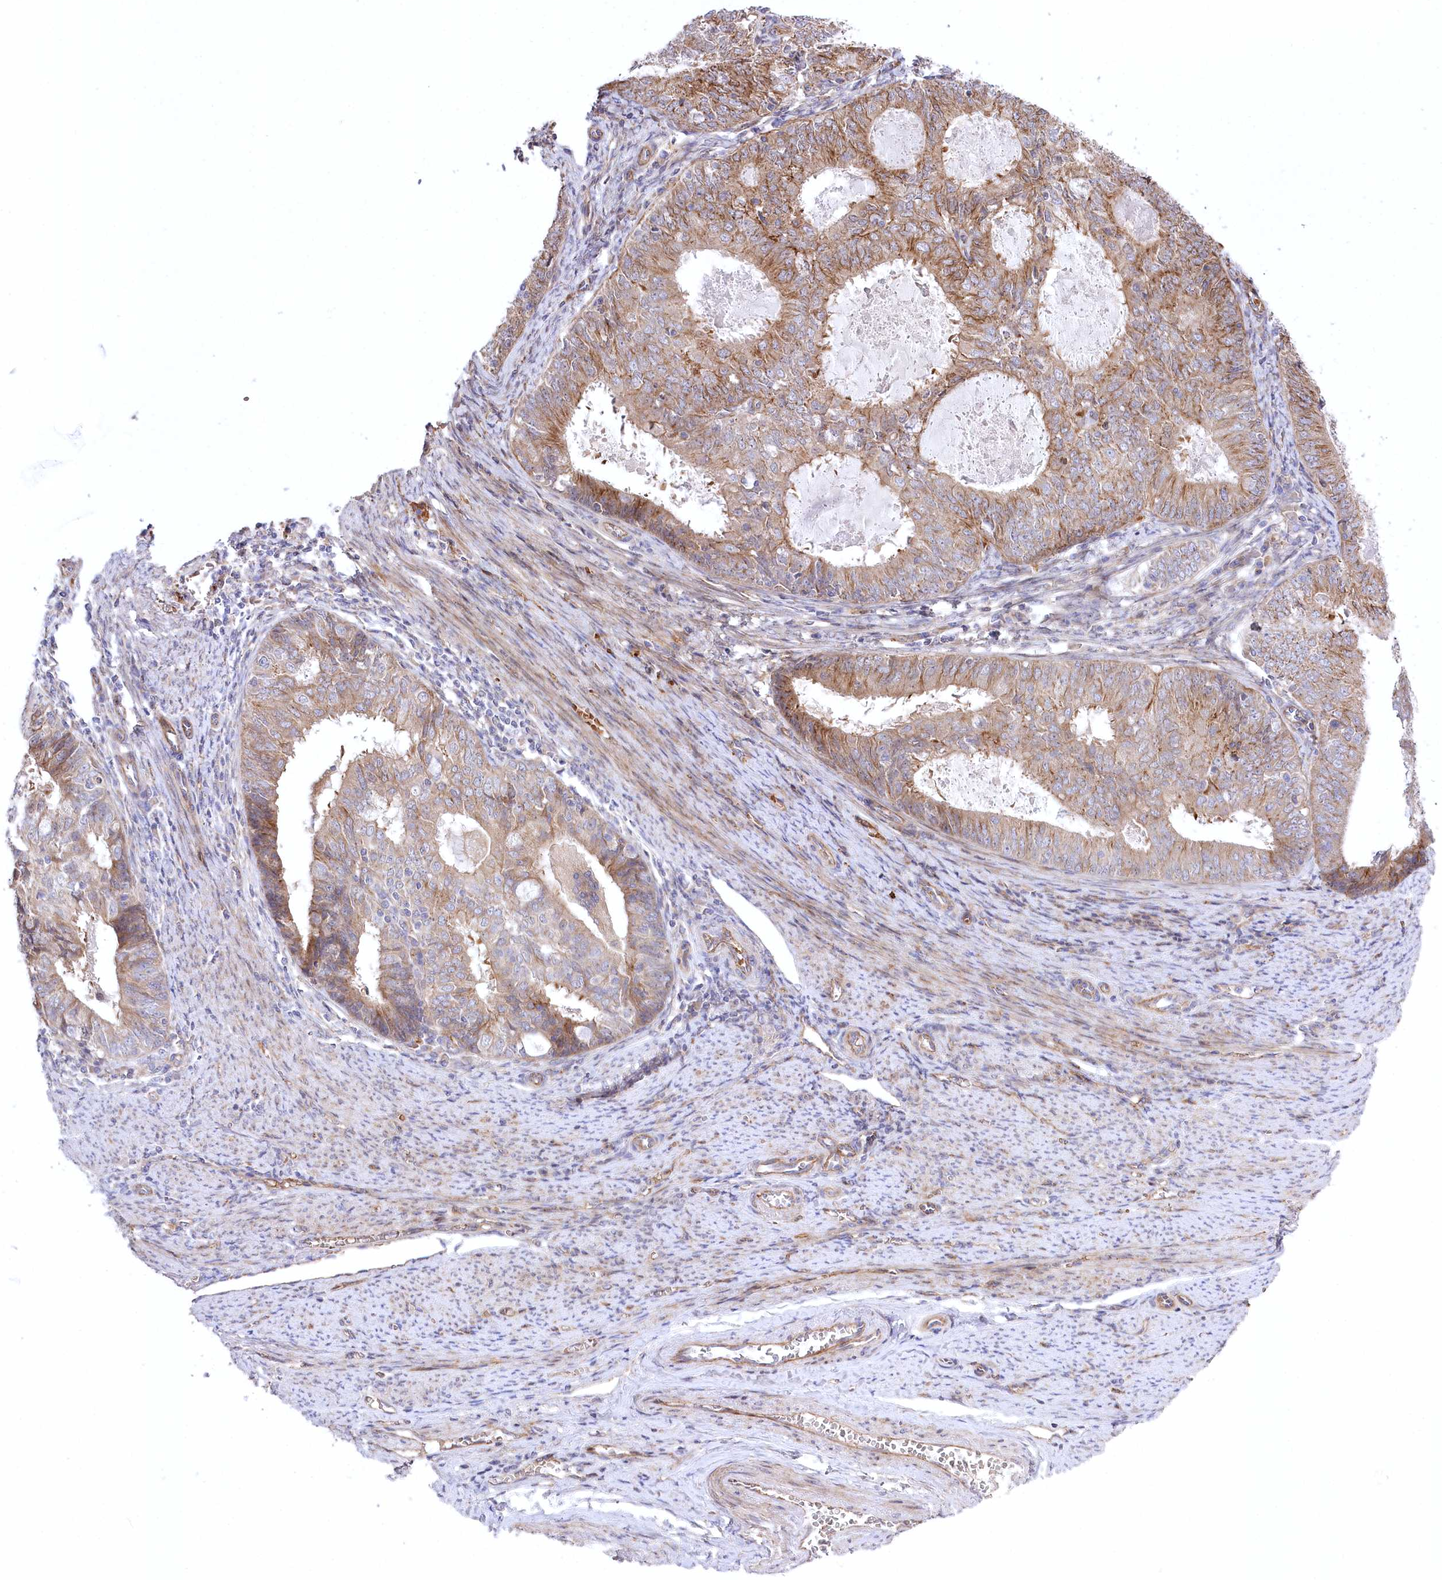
{"staining": {"intensity": "strong", "quantity": "25%-75%", "location": "cytoplasmic/membranous"}, "tissue": "endometrial cancer", "cell_type": "Tumor cells", "image_type": "cancer", "snomed": [{"axis": "morphology", "description": "Adenocarcinoma, NOS"}, {"axis": "topography", "description": "Endometrium"}], "caption": "An immunohistochemistry (IHC) histopathology image of neoplastic tissue is shown. Protein staining in brown labels strong cytoplasmic/membranous positivity in endometrial cancer within tumor cells.", "gene": "TRUB1", "patient": {"sex": "female", "age": 57}}